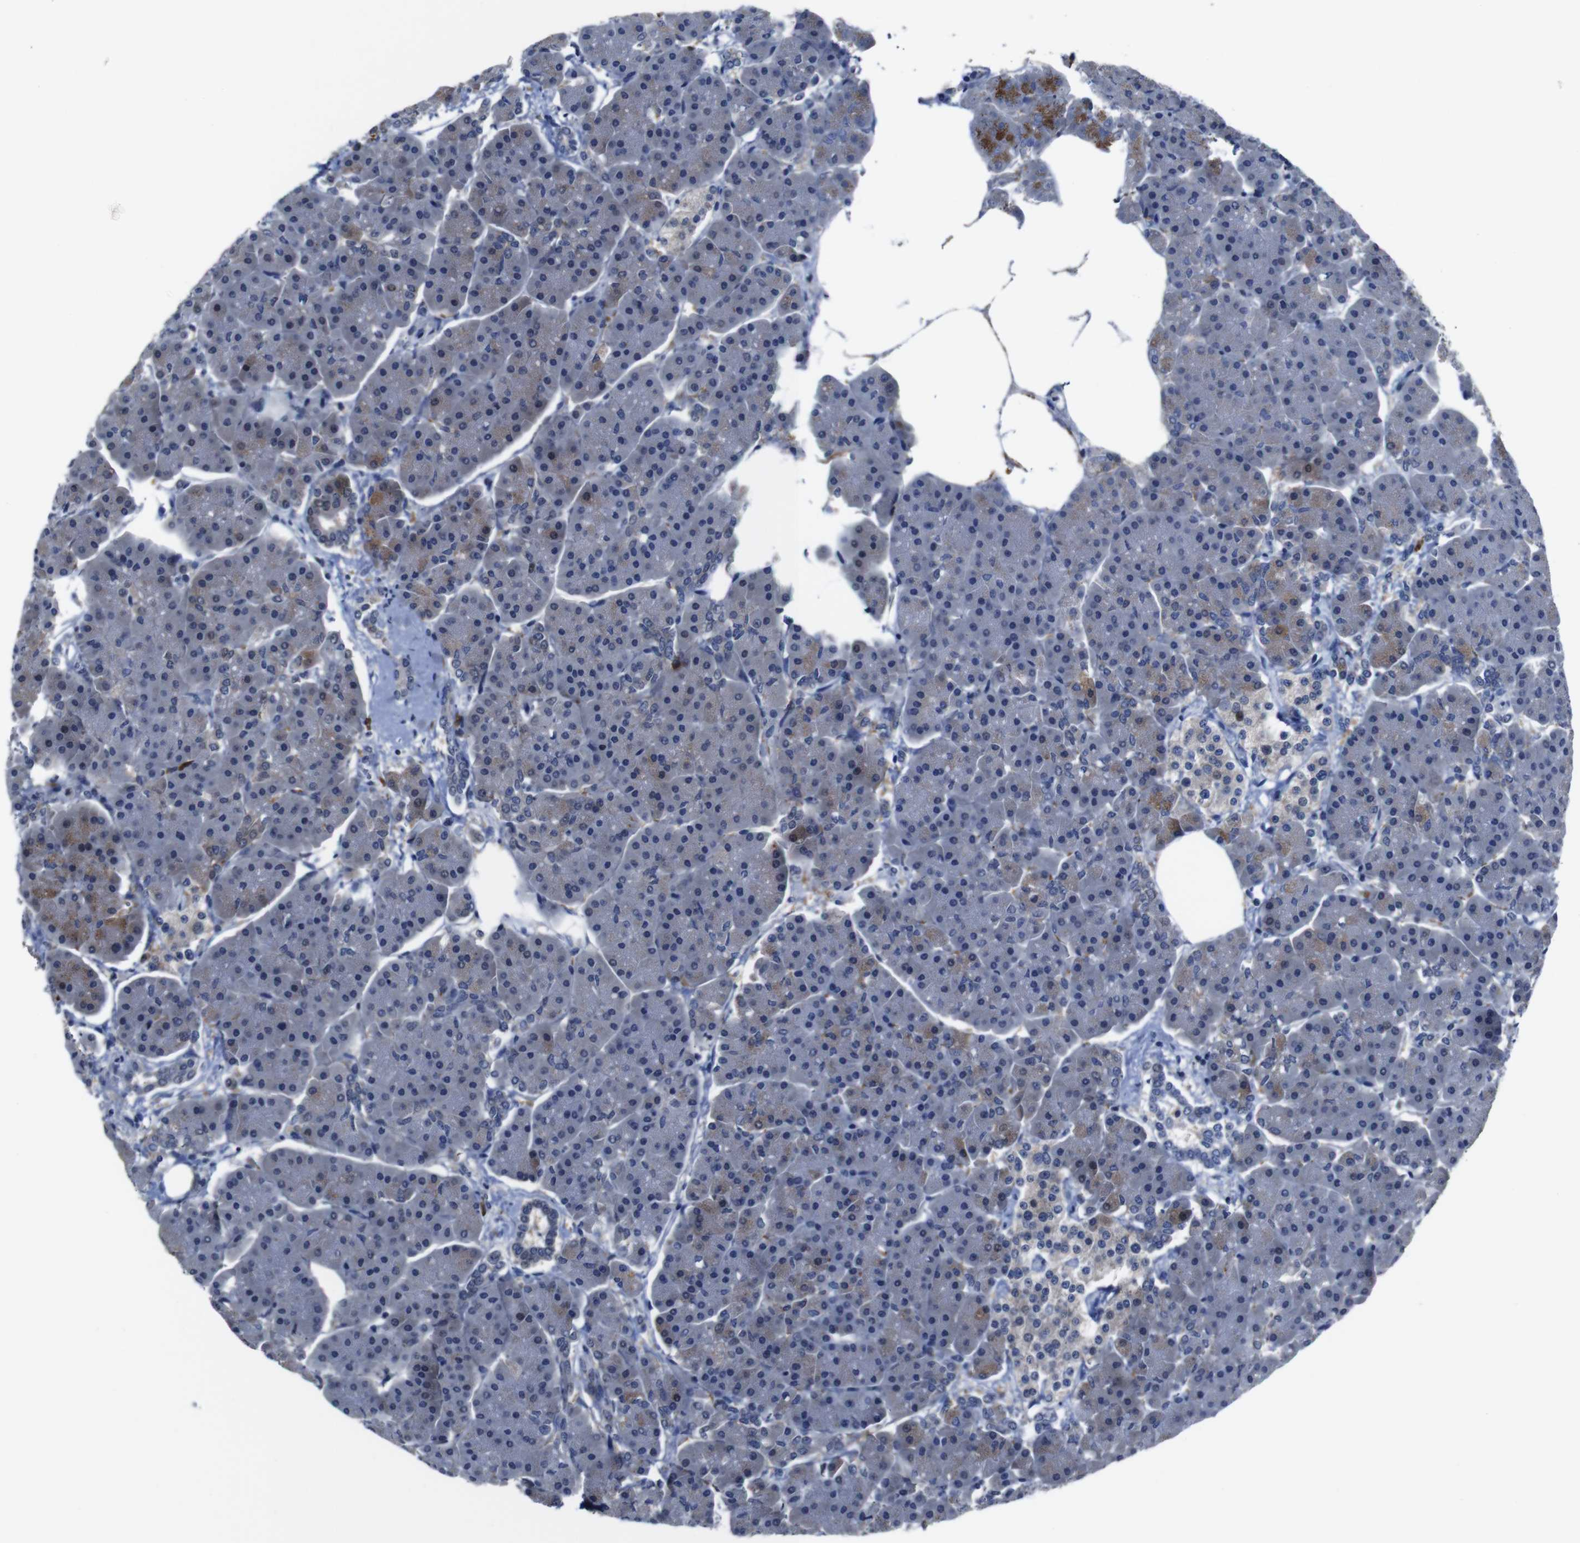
{"staining": {"intensity": "moderate", "quantity": "<25%", "location": "cytoplasmic/membranous"}, "tissue": "pancreas", "cell_type": "Exocrine glandular cells", "image_type": "normal", "snomed": [{"axis": "morphology", "description": "Normal tissue, NOS"}, {"axis": "topography", "description": "Pancreas"}], "caption": "Normal pancreas shows moderate cytoplasmic/membranous positivity in approximately <25% of exocrine glandular cells.", "gene": "SEMA4B", "patient": {"sex": "female", "age": 70}}